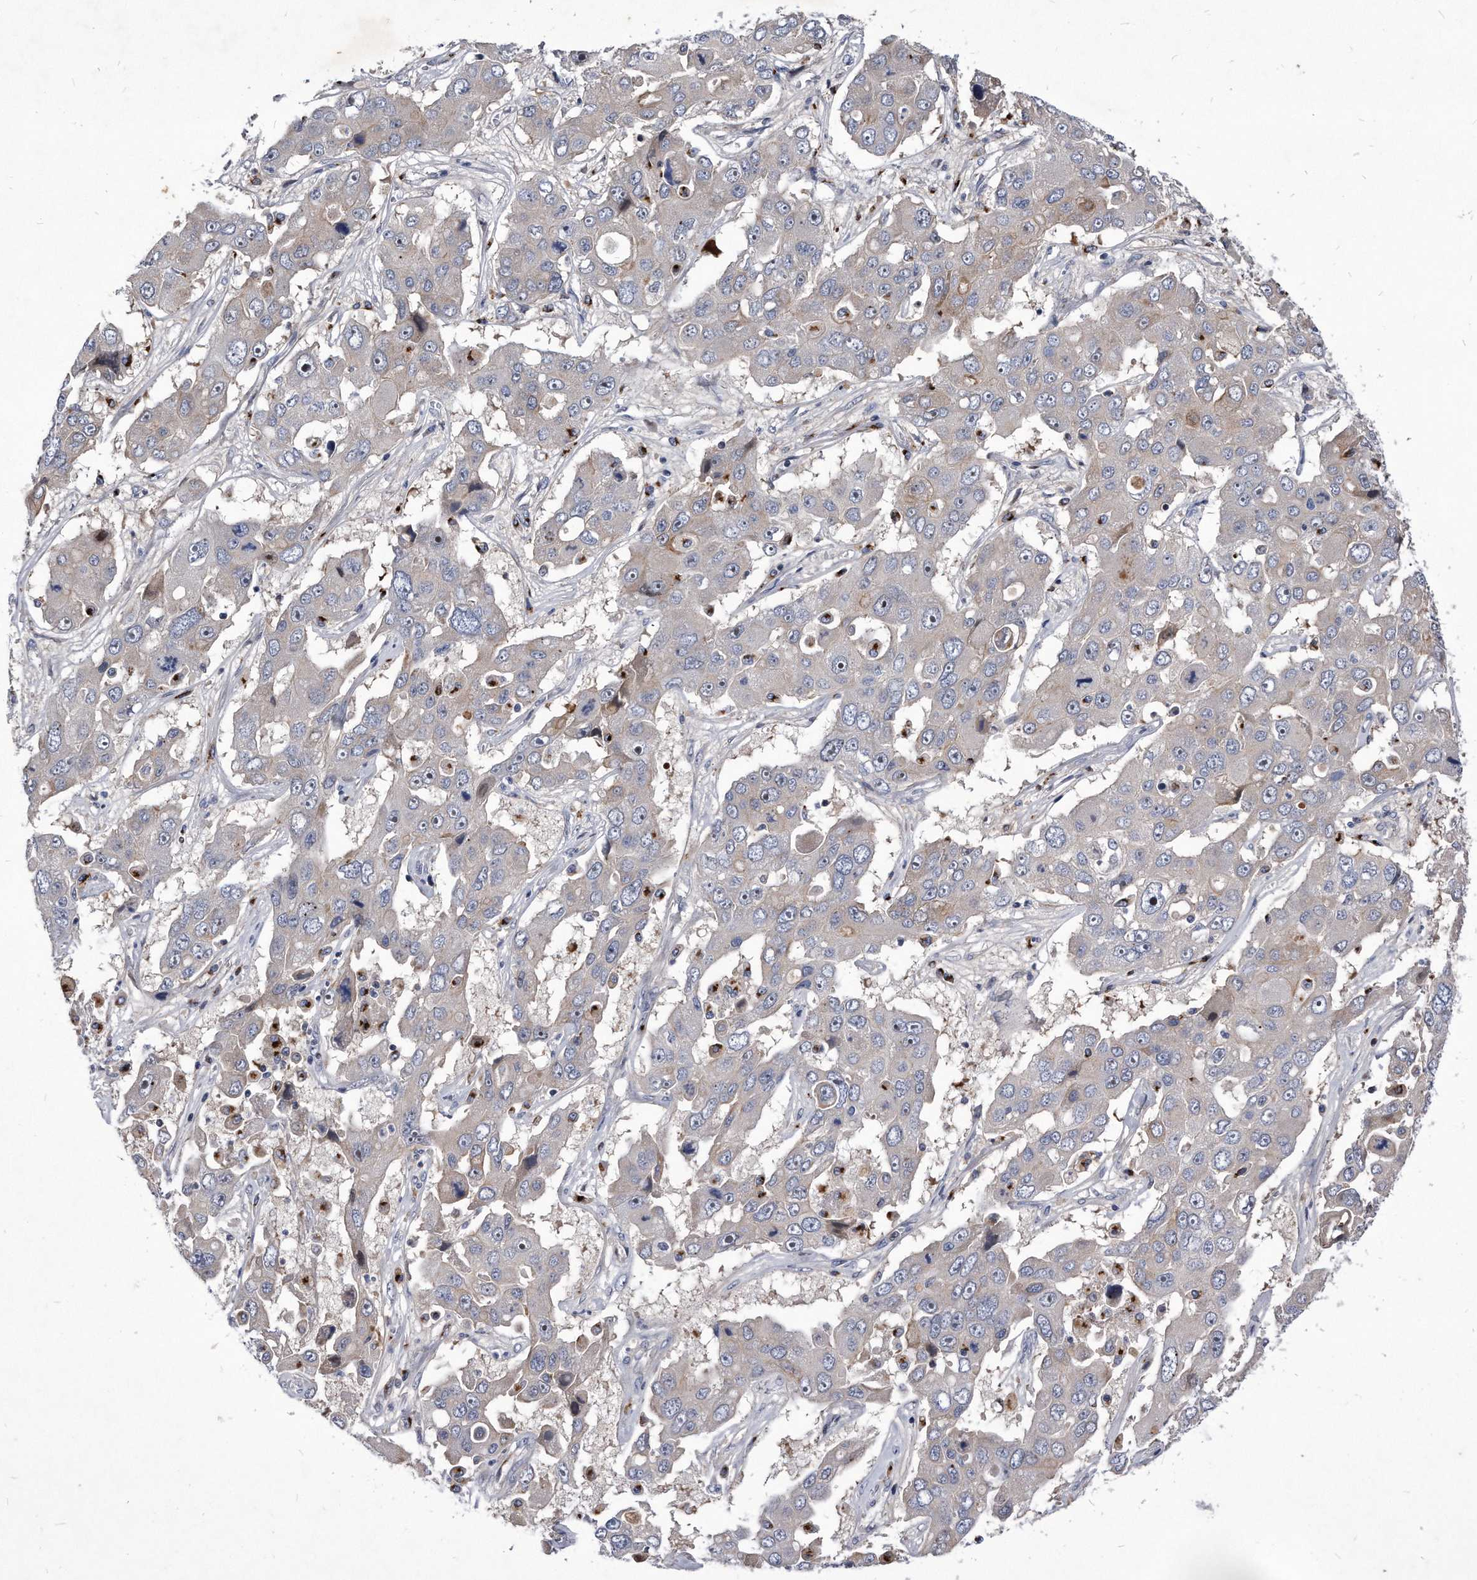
{"staining": {"intensity": "weak", "quantity": "<25%", "location": "cytoplasmic/membranous"}, "tissue": "liver cancer", "cell_type": "Tumor cells", "image_type": "cancer", "snomed": [{"axis": "morphology", "description": "Cholangiocarcinoma"}, {"axis": "topography", "description": "Liver"}], "caption": "Immunohistochemistry (IHC) histopathology image of neoplastic tissue: liver cancer (cholangiocarcinoma) stained with DAB (3,3'-diaminobenzidine) displays no significant protein staining in tumor cells.", "gene": "MGAT4A", "patient": {"sex": "male", "age": 67}}